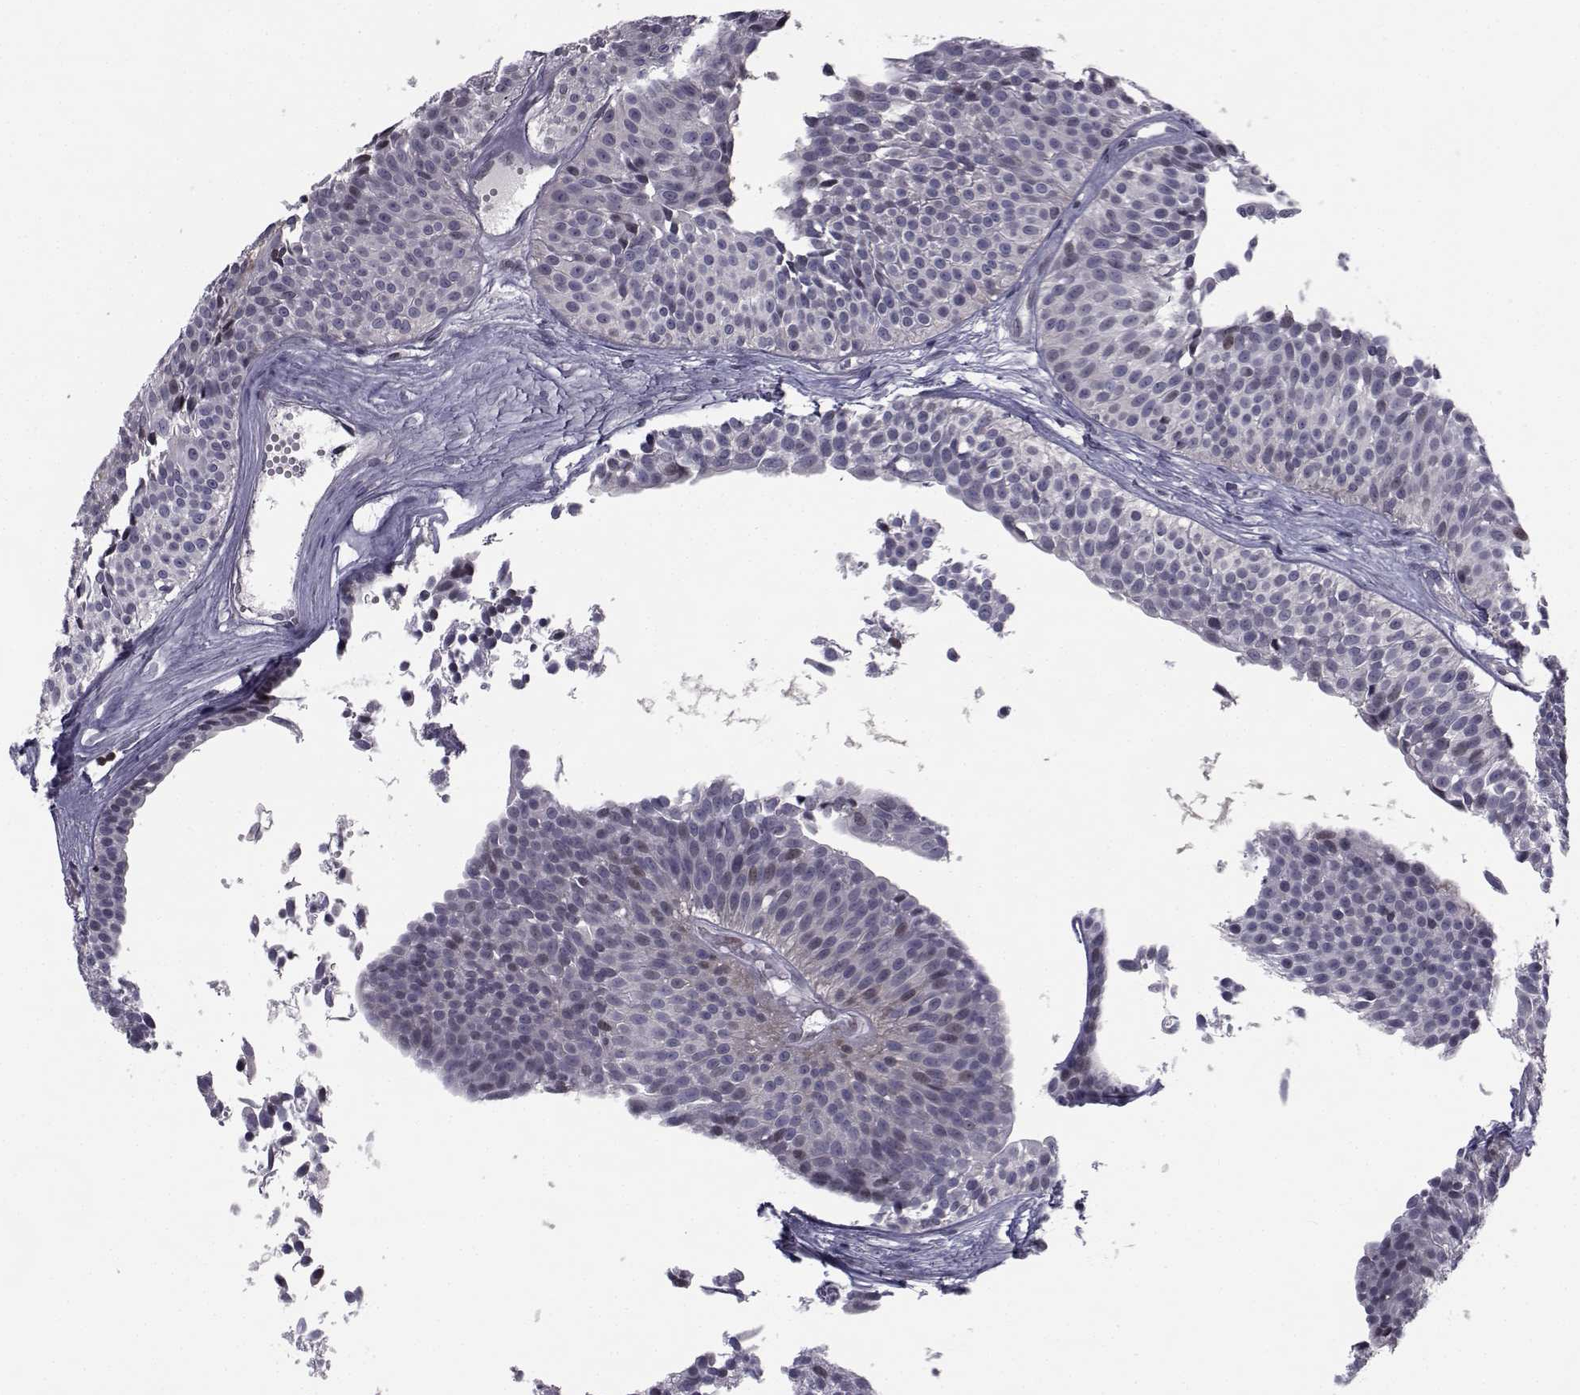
{"staining": {"intensity": "weak", "quantity": "<25%", "location": "cytoplasmic/membranous,nuclear"}, "tissue": "urothelial cancer", "cell_type": "Tumor cells", "image_type": "cancer", "snomed": [{"axis": "morphology", "description": "Urothelial carcinoma, Low grade"}, {"axis": "topography", "description": "Urinary bladder"}], "caption": "Tumor cells show no significant positivity in urothelial cancer.", "gene": "PCP4L1", "patient": {"sex": "male", "age": 63}}